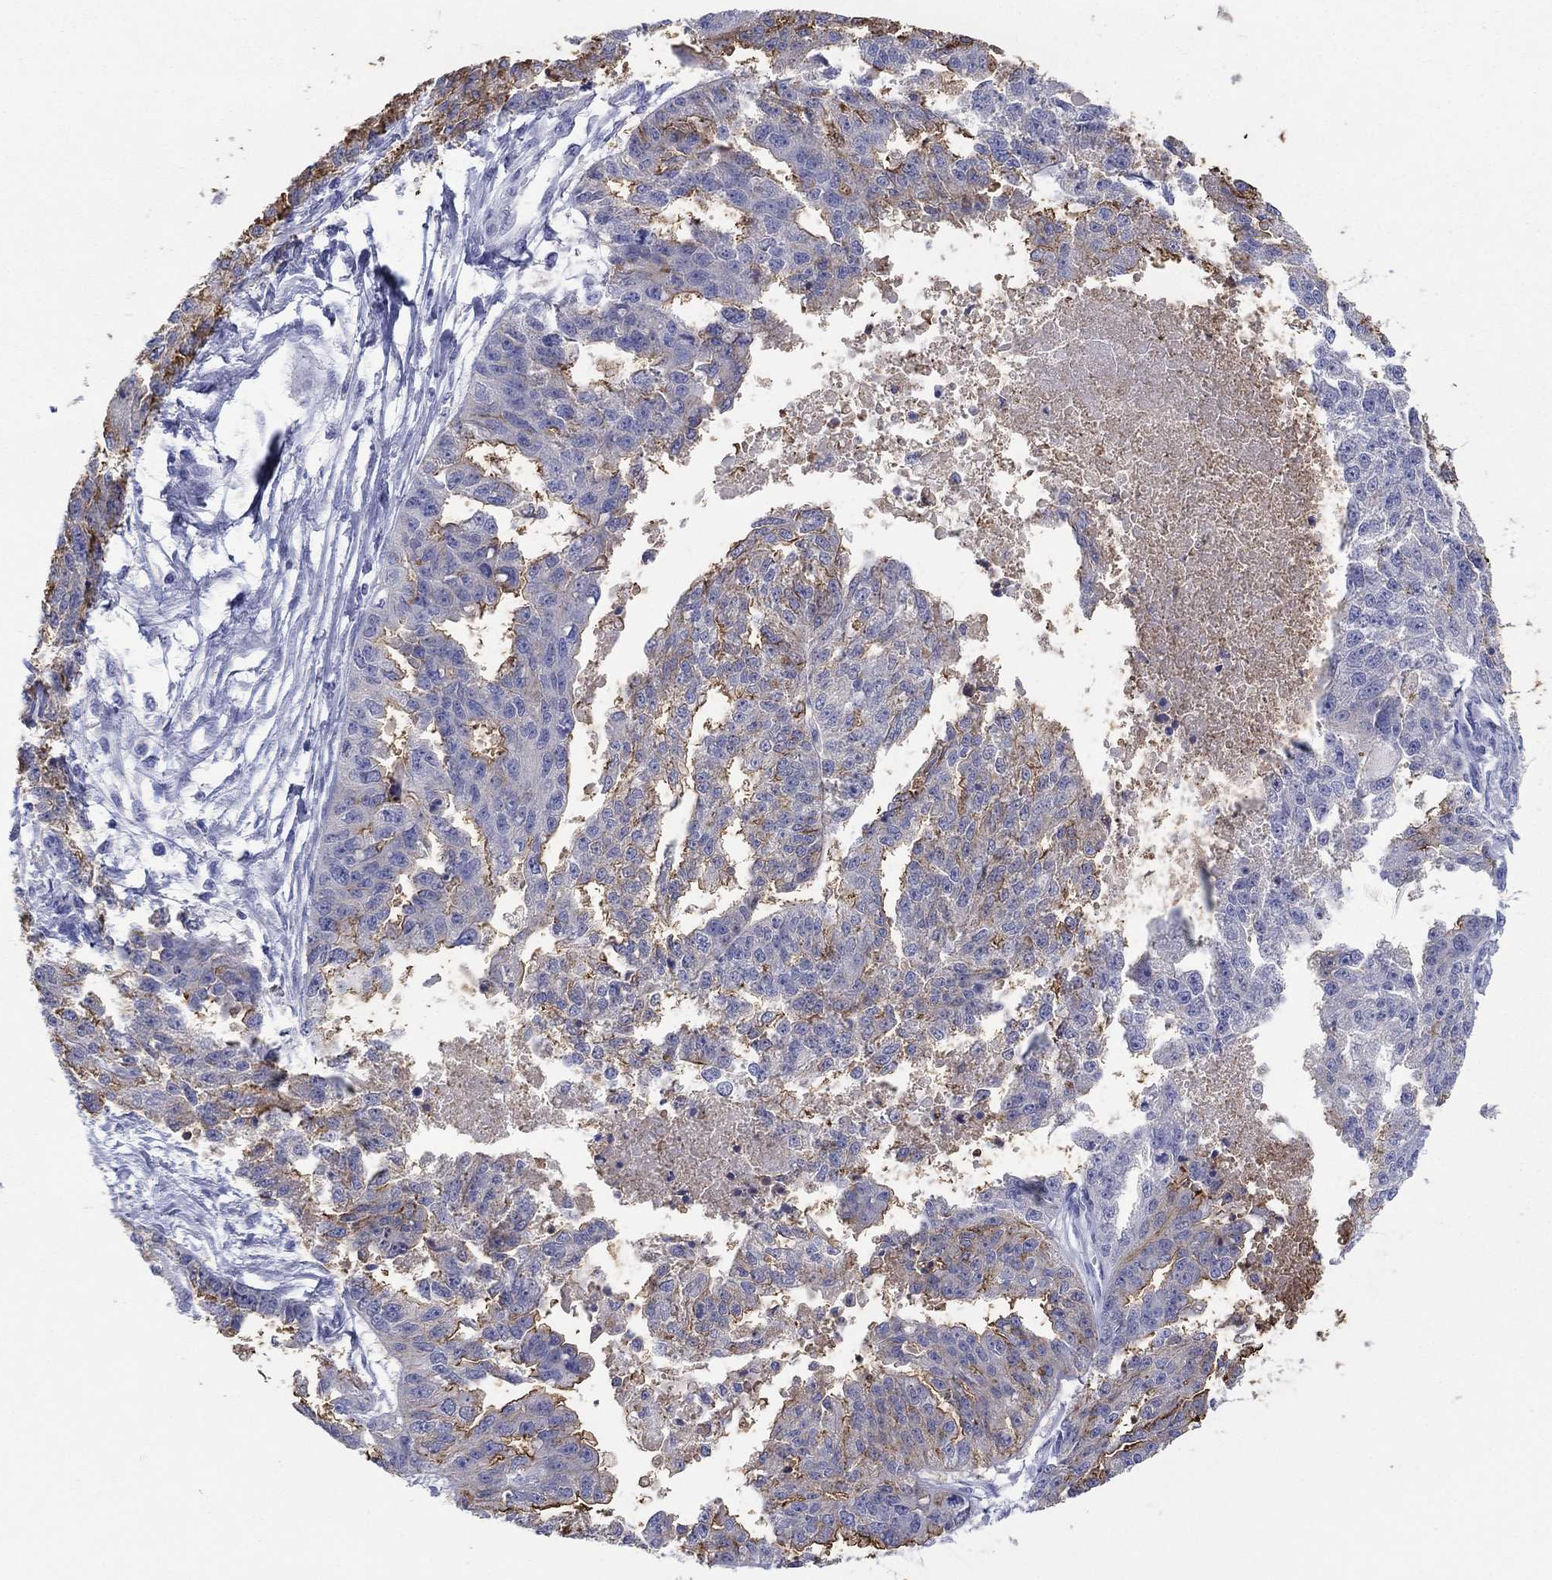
{"staining": {"intensity": "moderate", "quantity": "25%-75%", "location": "cytoplasmic/membranous"}, "tissue": "ovarian cancer", "cell_type": "Tumor cells", "image_type": "cancer", "snomed": [{"axis": "morphology", "description": "Cystadenocarcinoma, serous, NOS"}, {"axis": "topography", "description": "Ovary"}], "caption": "Immunohistochemistry (IHC) (DAB) staining of human serous cystadenocarcinoma (ovarian) shows moderate cytoplasmic/membranous protein expression in approximately 25%-75% of tumor cells. The staining was performed using DAB, with brown indicating positive protein expression. Nuclei are stained blue with hematoxylin.", "gene": "ERICH3", "patient": {"sex": "female", "age": 58}}